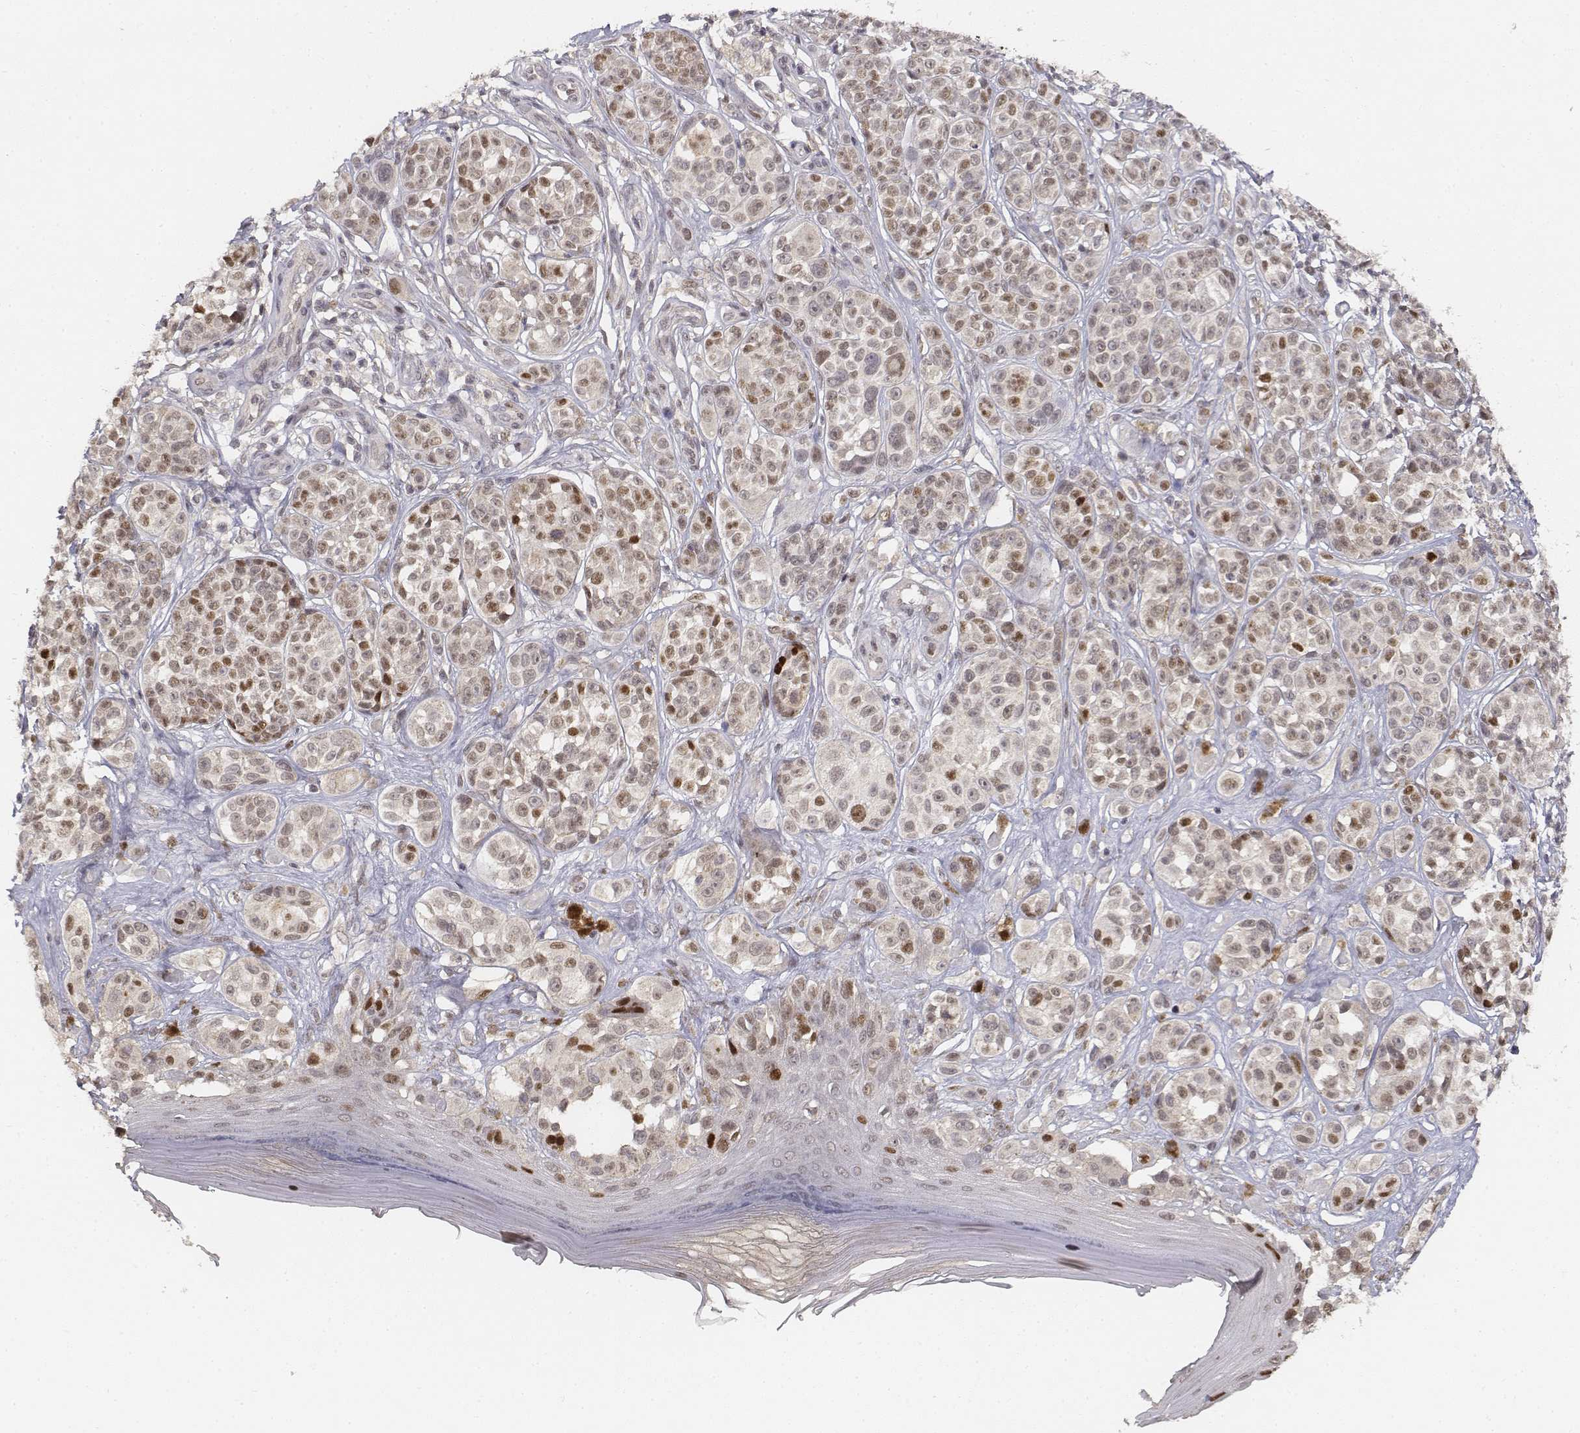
{"staining": {"intensity": "moderate", "quantity": "<25%", "location": "nuclear"}, "tissue": "melanoma", "cell_type": "Tumor cells", "image_type": "cancer", "snomed": [{"axis": "morphology", "description": "Malignant melanoma, NOS"}, {"axis": "topography", "description": "Skin"}], "caption": "A photomicrograph of human malignant melanoma stained for a protein demonstrates moderate nuclear brown staining in tumor cells.", "gene": "FANCD2", "patient": {"sex": "female", "age": 90}}